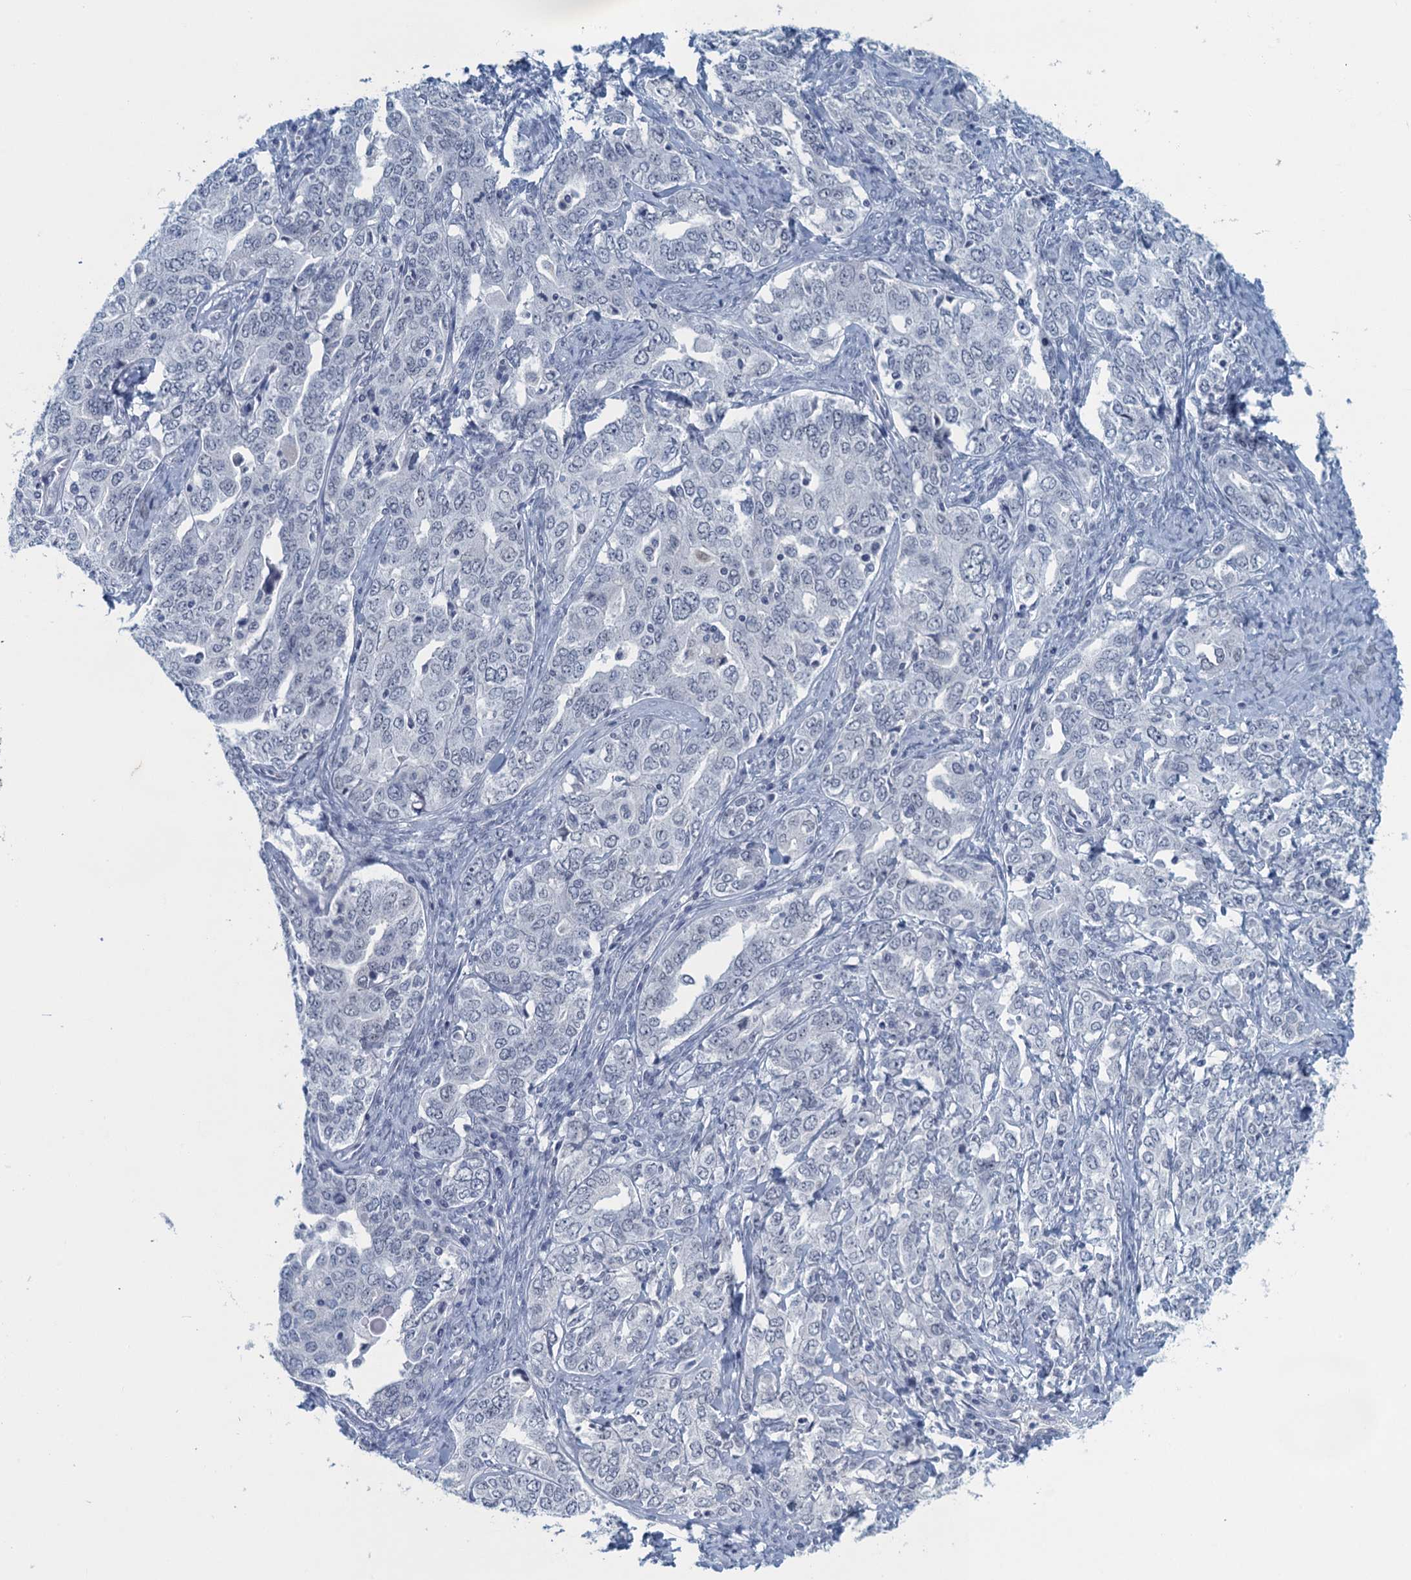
{"staining": {"intensity": "negative", "quantity": "none", "location": "none"}, "tissue": "ovarian cancer", "cell_type": "Tumor cells", "image_type": "cancer", "snomed": [{"axis": "morphology", "description": "Carcinoma, endometroid"}, {"axis": "topography", "description": "Ovary"}], "caption": "A photomicrograph of endometroid carcinoma (ovarian) stained for a protein displays no brown staining in tumor cells.", "gene": "ENSG00000131152", "patient": {"sex": "female", "age": 62}}